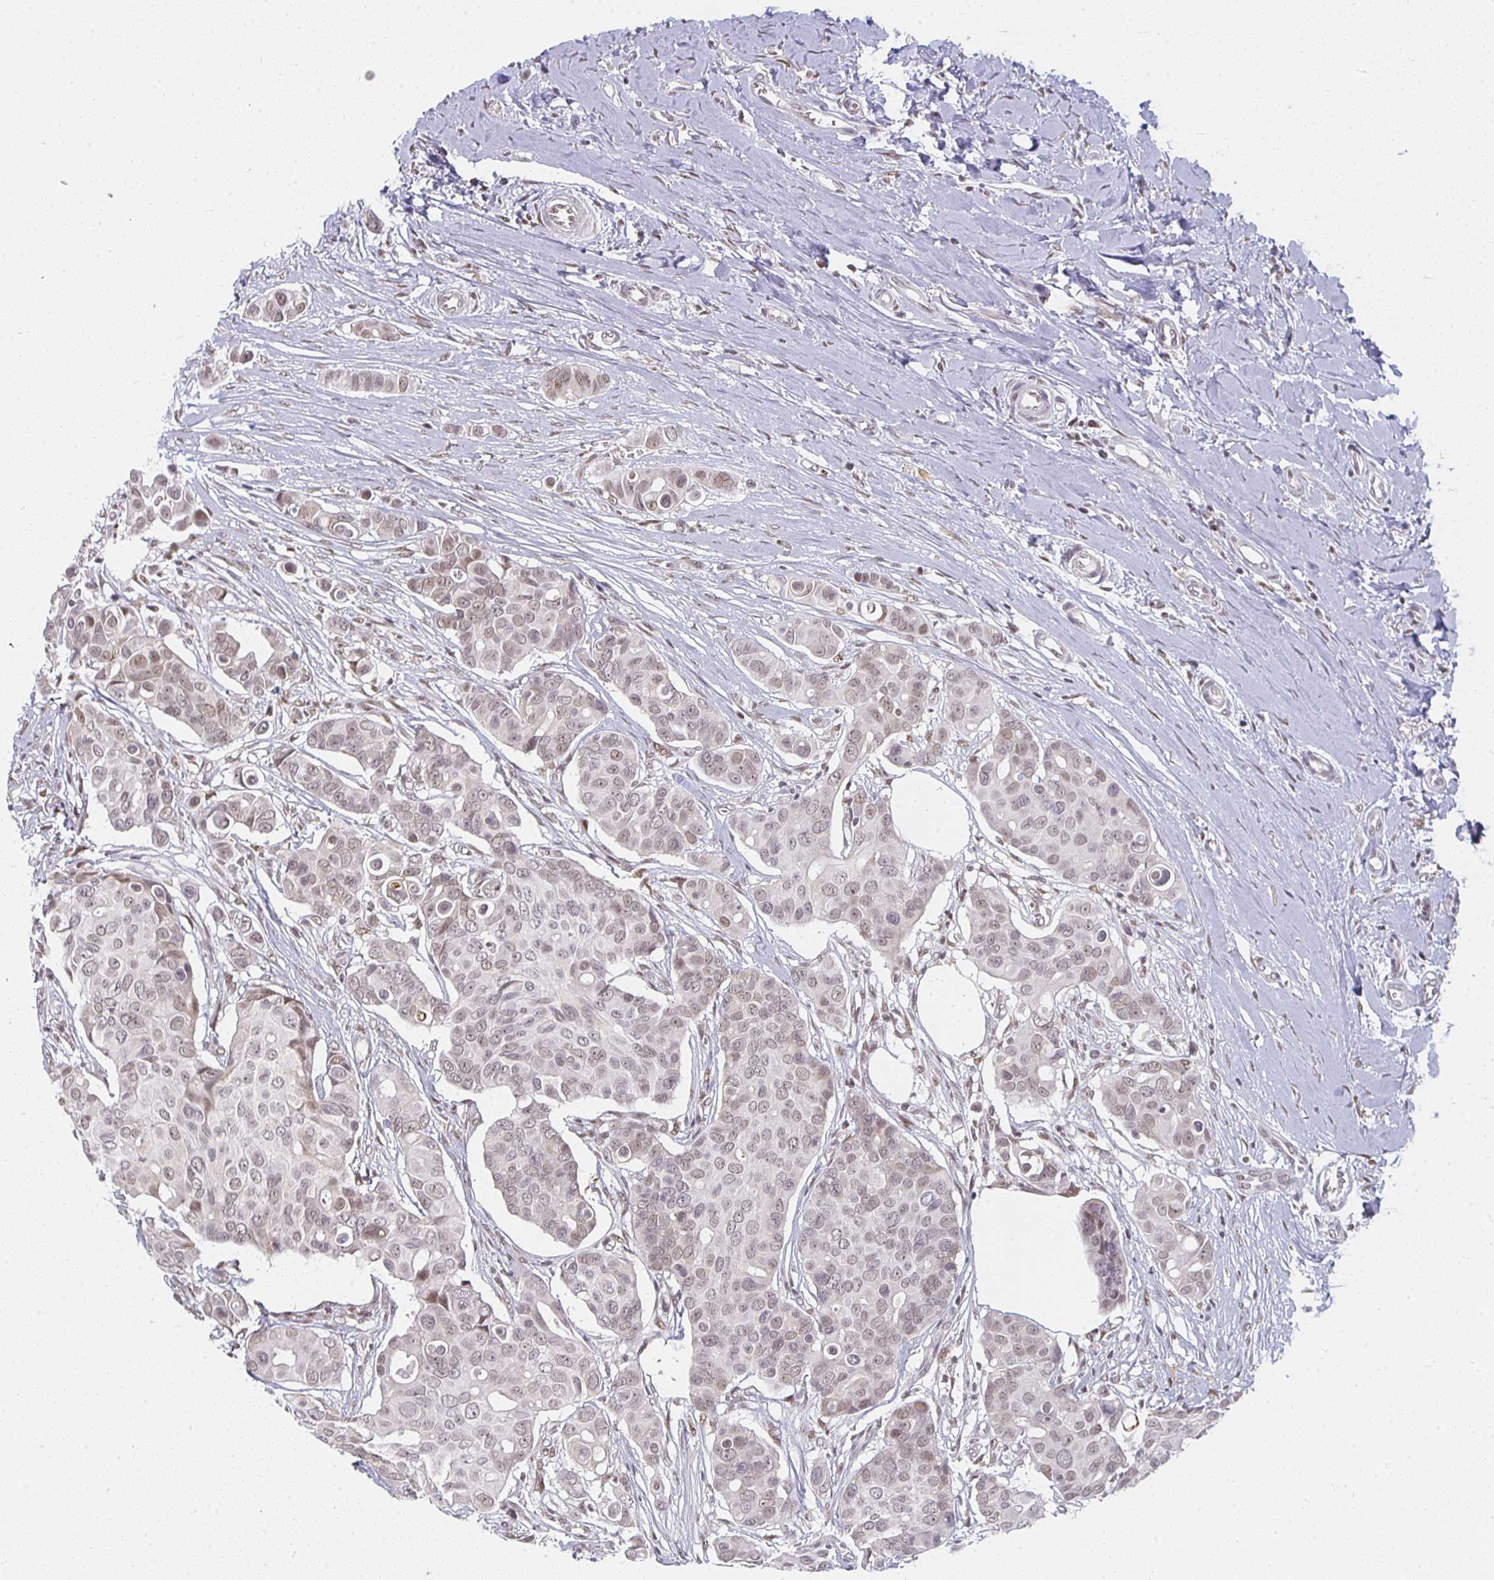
{"staining": {"intensity": "weak", "quantity": ">75%", "location": "nuclear"}, "tissue": "breast cancer", "cell_type": "Tumor cells", "image_type": "cancer", "snomed": [{"axis": "morphology", "description": "Normal tissue, NOS"}, {"axis": "morphology", "description": "Duct carcinoma"}, {"axis": "topography", "description": "Skin"}, {"axis": "topography", "description": "Breast"}], "caption": "This histopathology image displays immunohistochemistry (IHC) staining of human breast infiltrating ductal carcinoma, with low weak nuclear positivity in approximately >75% of tumor cells.", "gene": "SMARCA2", "patient": {"sex": "female", "age": 54}}